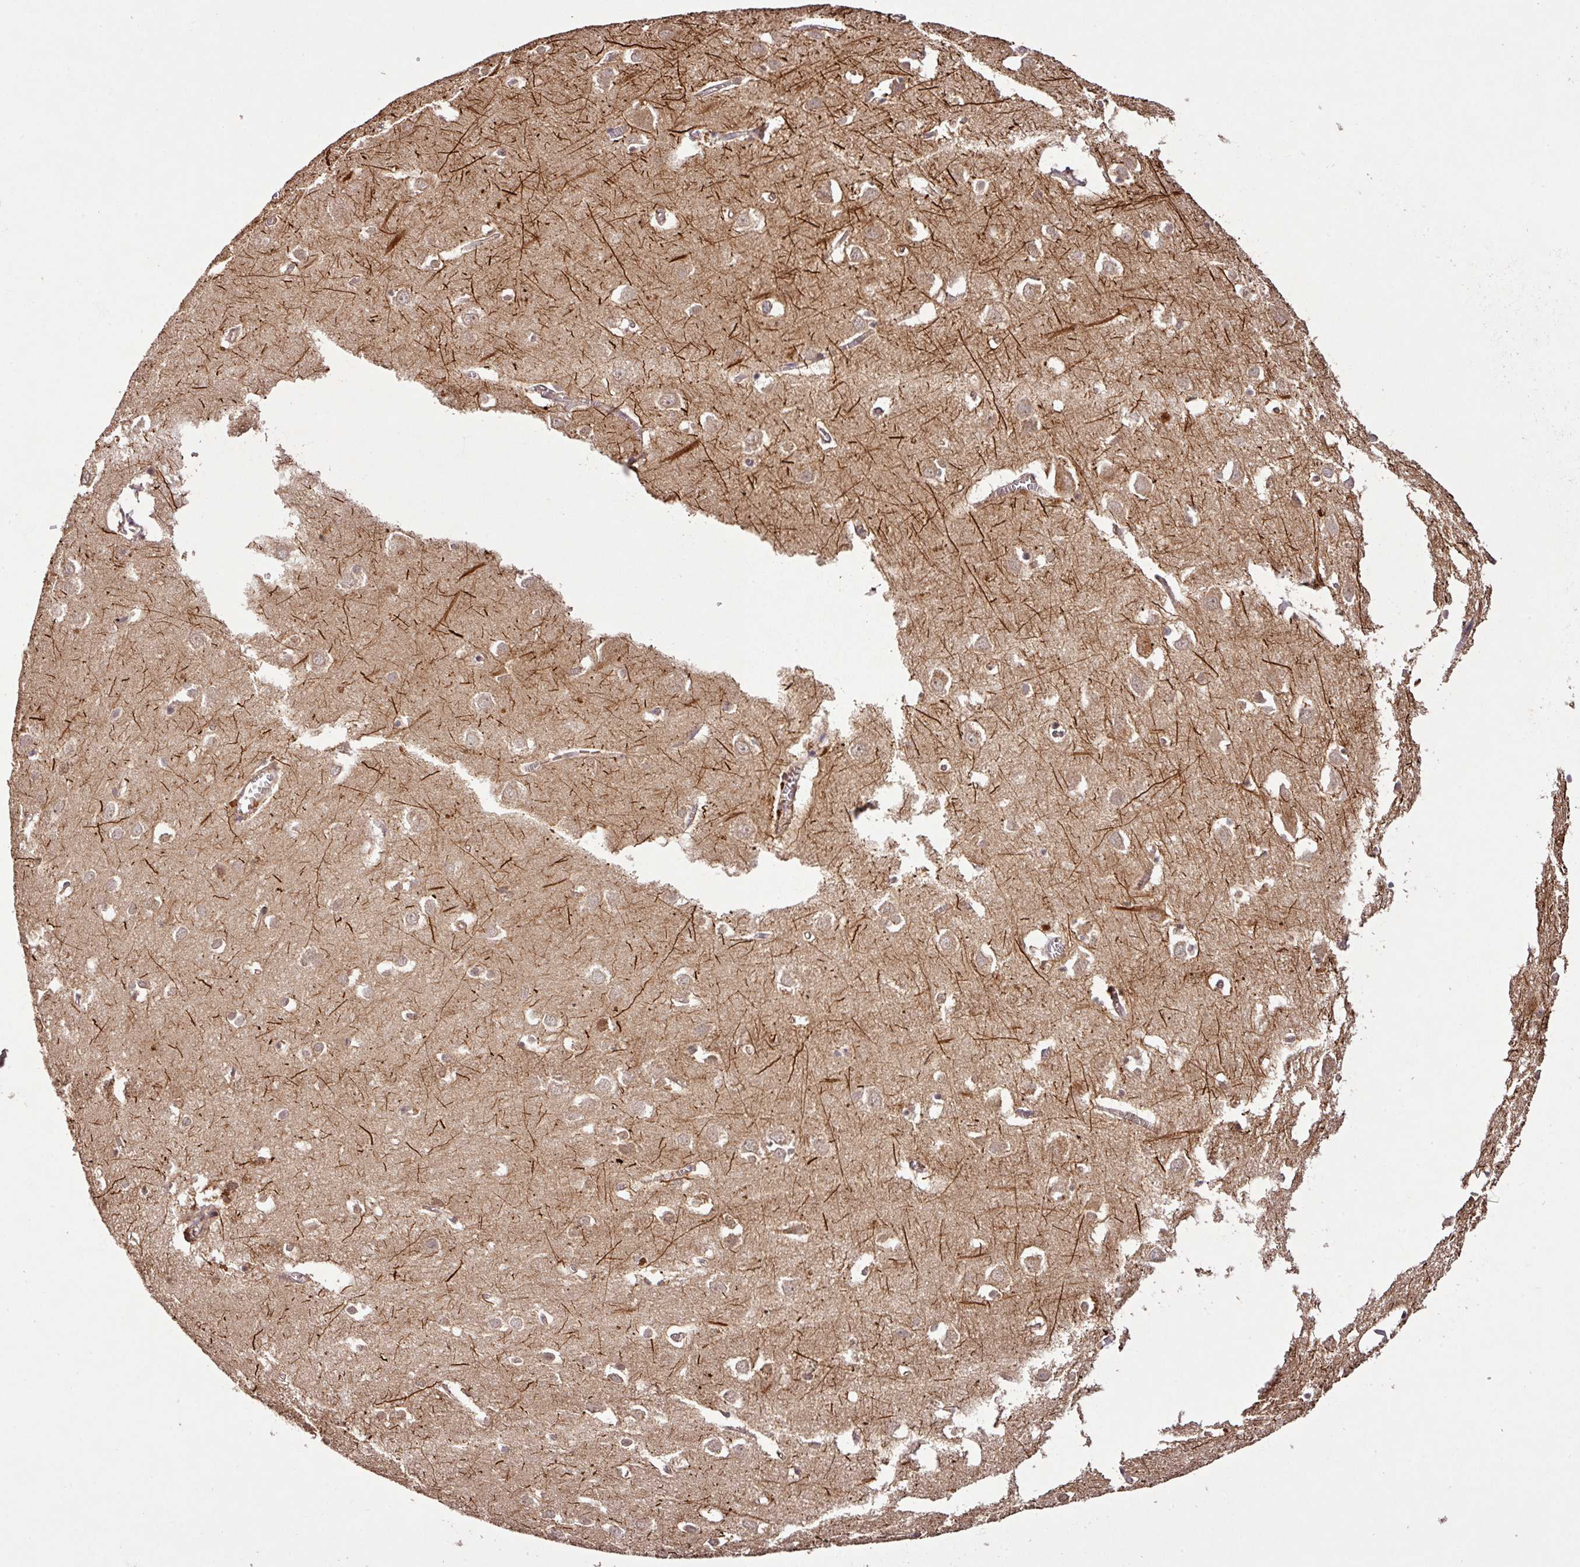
{"staining": {"intensity": "moderate", "quantity": "25%-75%", "location": "cytoplasmic/membranous"}, "tissue": "cerebral cortex", "cell_type": "Endothelial cells", "image_type": "normal", "snomed": [{"axis": "morphology", "description": "Normal tissue, NOS"}, {"axis": "topography", "description": "Cerebral cortex"}], "caption": "Cerebral cortex stained with IHC shows moderate cytoplasmic/membranous positivity in approximately 25%-75% of endothelial cells.", "gene": "FAIM", "patient": {"sex": "male", "age": 70}}